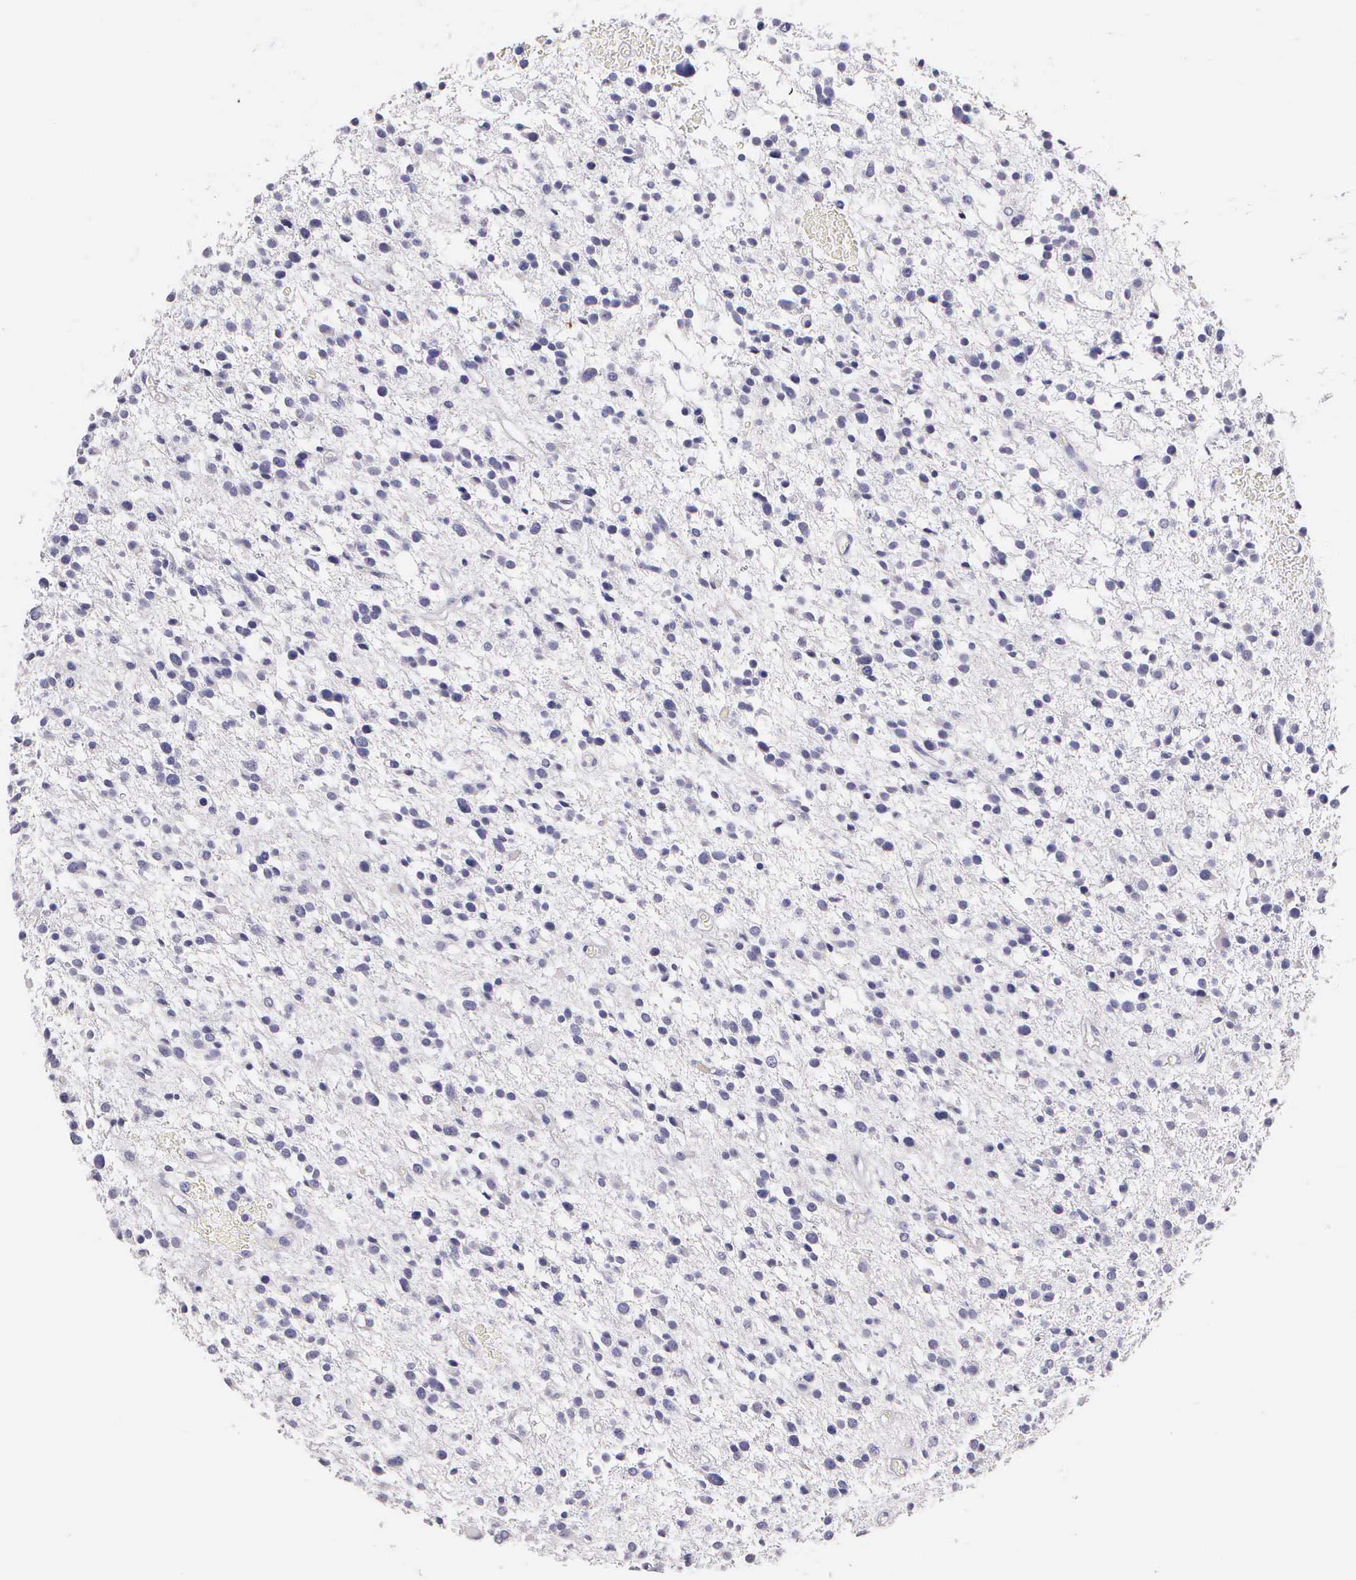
{"staining": {"intensity": "negative", "quantity": "none", "location": "none"}, "tissue": "glioma", "cell_type": "Tumor cells", "image_type": "cancer", "snomed": [{"axis": "morphology", "description": "Glioma, malignant, Low grade"}, {"axis": "topography", "description": "Brain"}], "caption": "DAB (3,3'-diaminobenzidine) immunohistochemical staining of human malignant low-grade glioma demonstrates no significant staining in tumor cells.", "gene": "KRT17", "patient": {"sex": "female", "age": 36}}